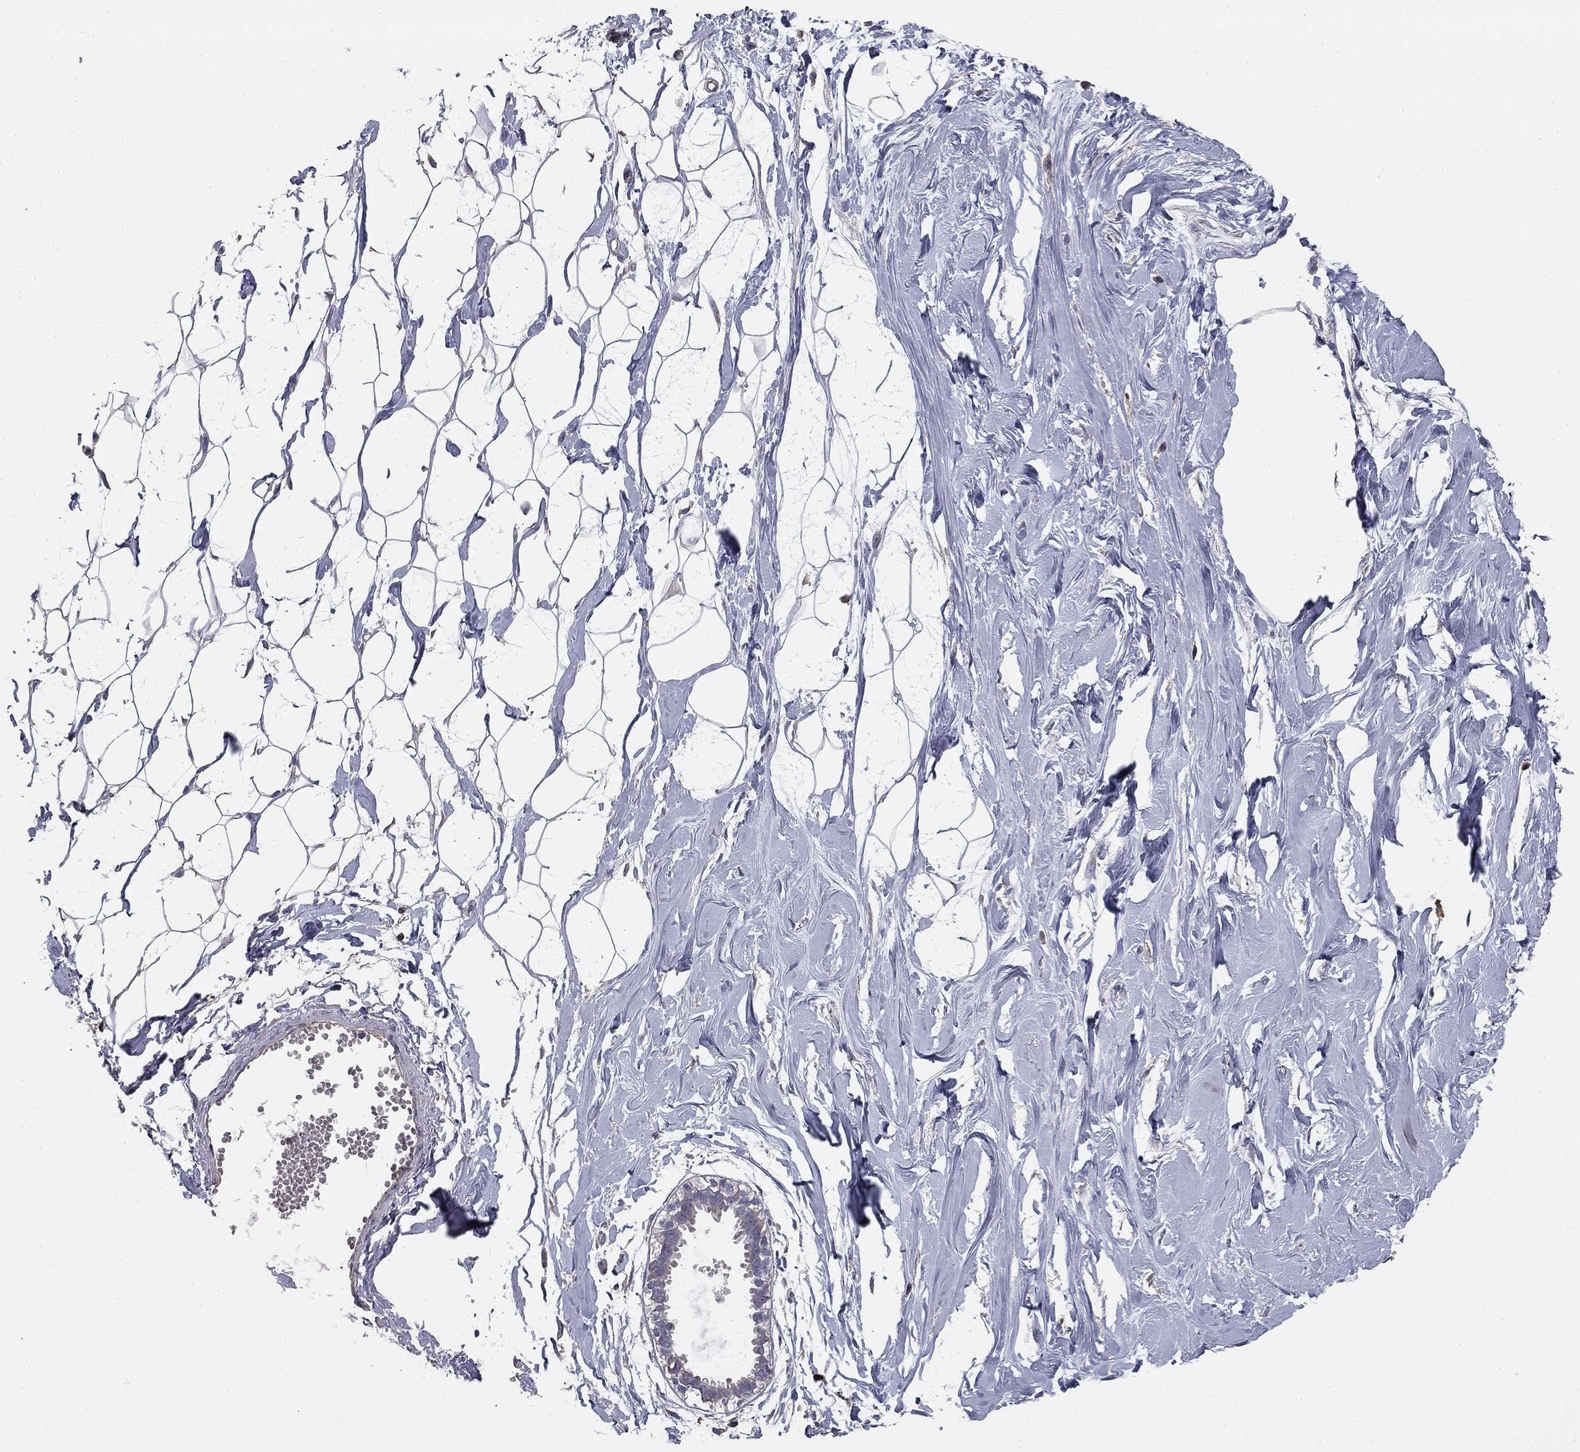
{"staining": {"intensity": "negative", "quantity": "none", "location": "none"}, "tissue": "breast", "cell_type": "Adipocytes", "image_type": "normal", "snomed": [{"axis": "morphology", "description": "Normal tissue, NOS"}, {"axis": "topography", "description": "Breast"}], "caption": "This is a histopathology image of IHC staining of benign breast, which shows no expression in adipocytes. Nuclei are stained in blue.", "gene": "PLCB2", "patient": {"sex": "female", "age": 49}}